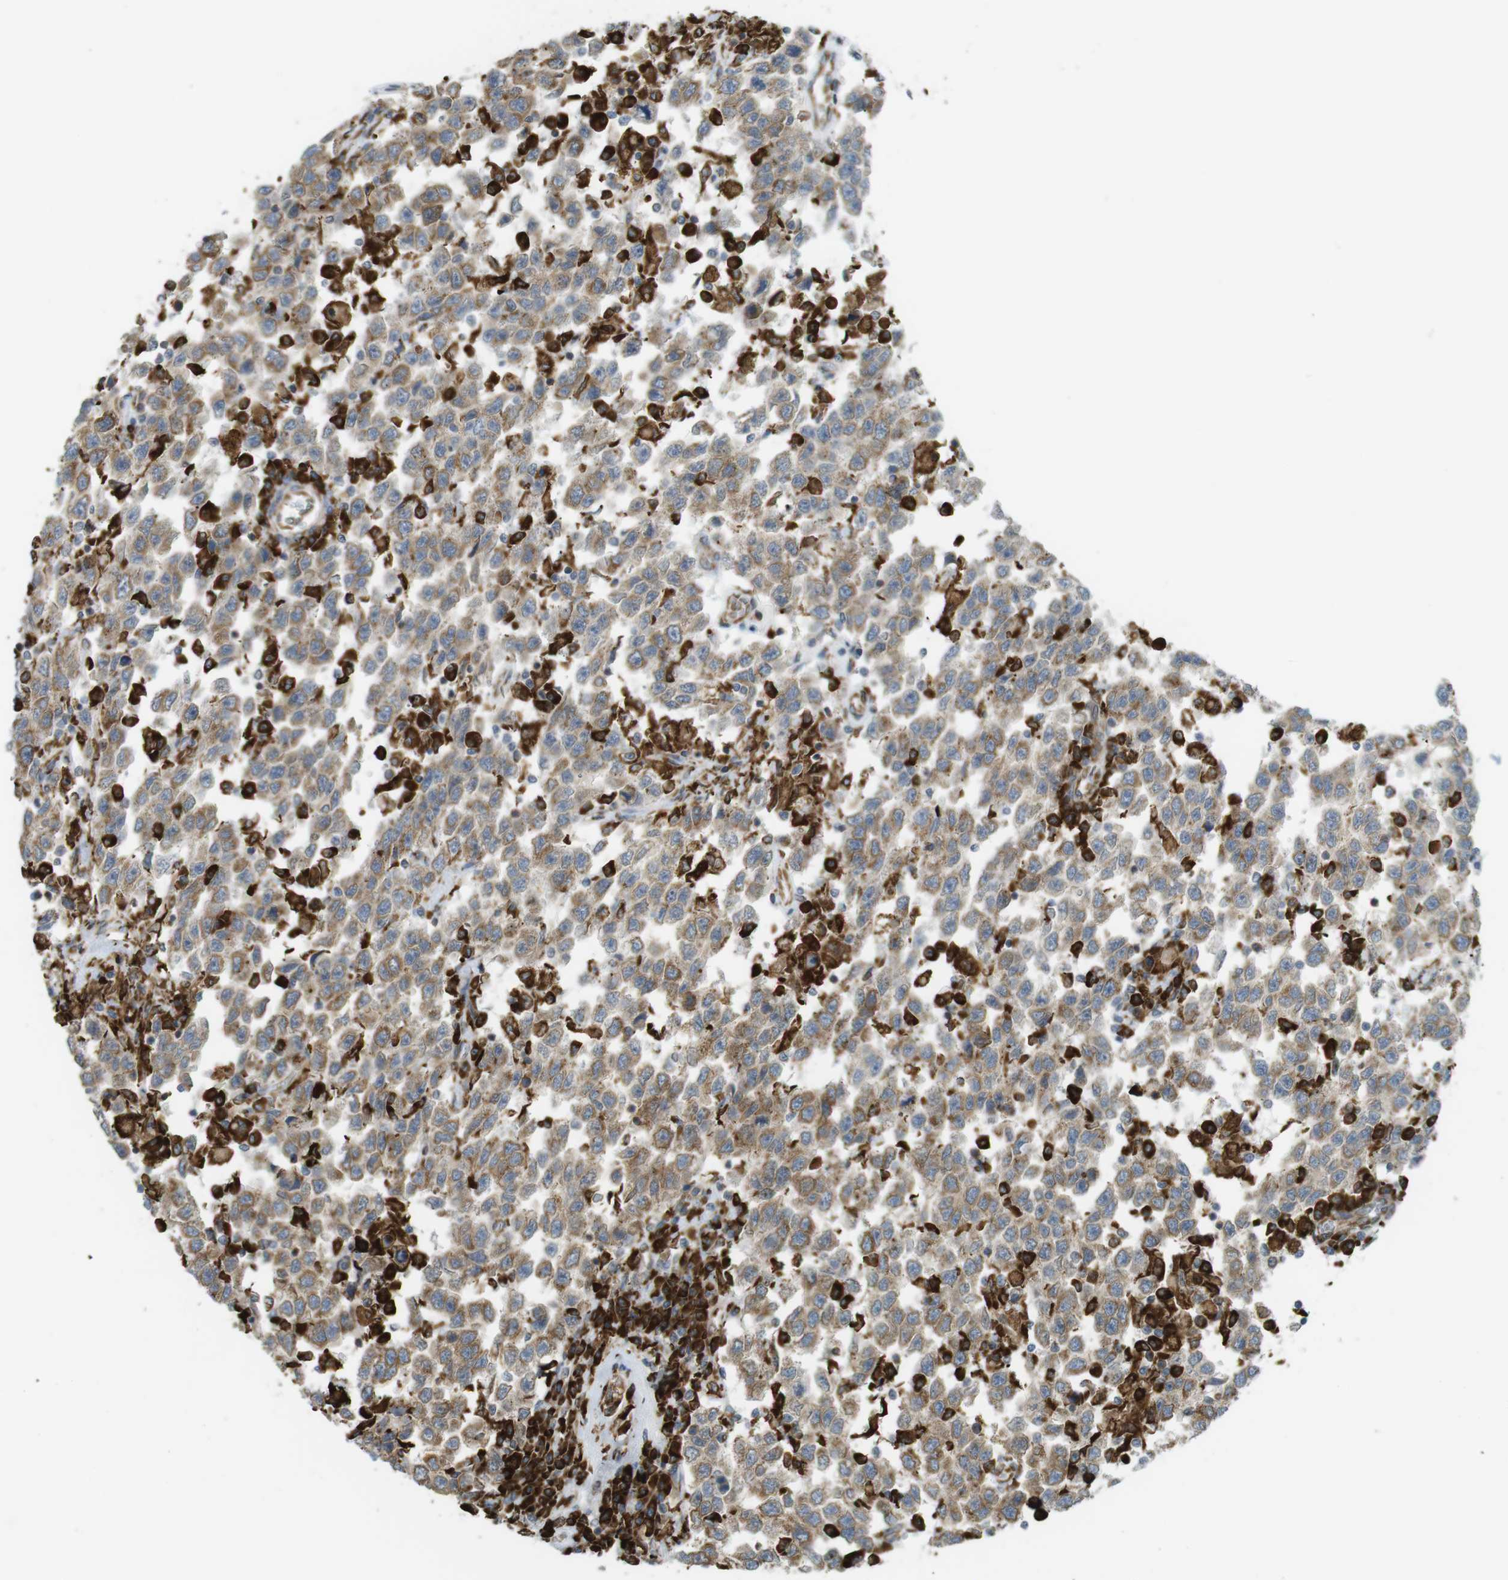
{"staining": {"intensity": "weak", "quantity": ">75%", "location": "cytoplasmic/membranous"}, "tissue": "testis cancer", "cell_type": "Tumor cells", "image_type": "cancer", "snomed": [{"axis": "morphology", "description": "Seminoma, NOS"}, {"axis": "topography", "description": "Testis"}], "caption": "Tumor cells demonstrate low levels of weak cytoplasmic/membranous positivity in about >75% of cells in testis seminoma.", "gene": "MBOAT2", "patient": {"sex": "male", "age": 41}}